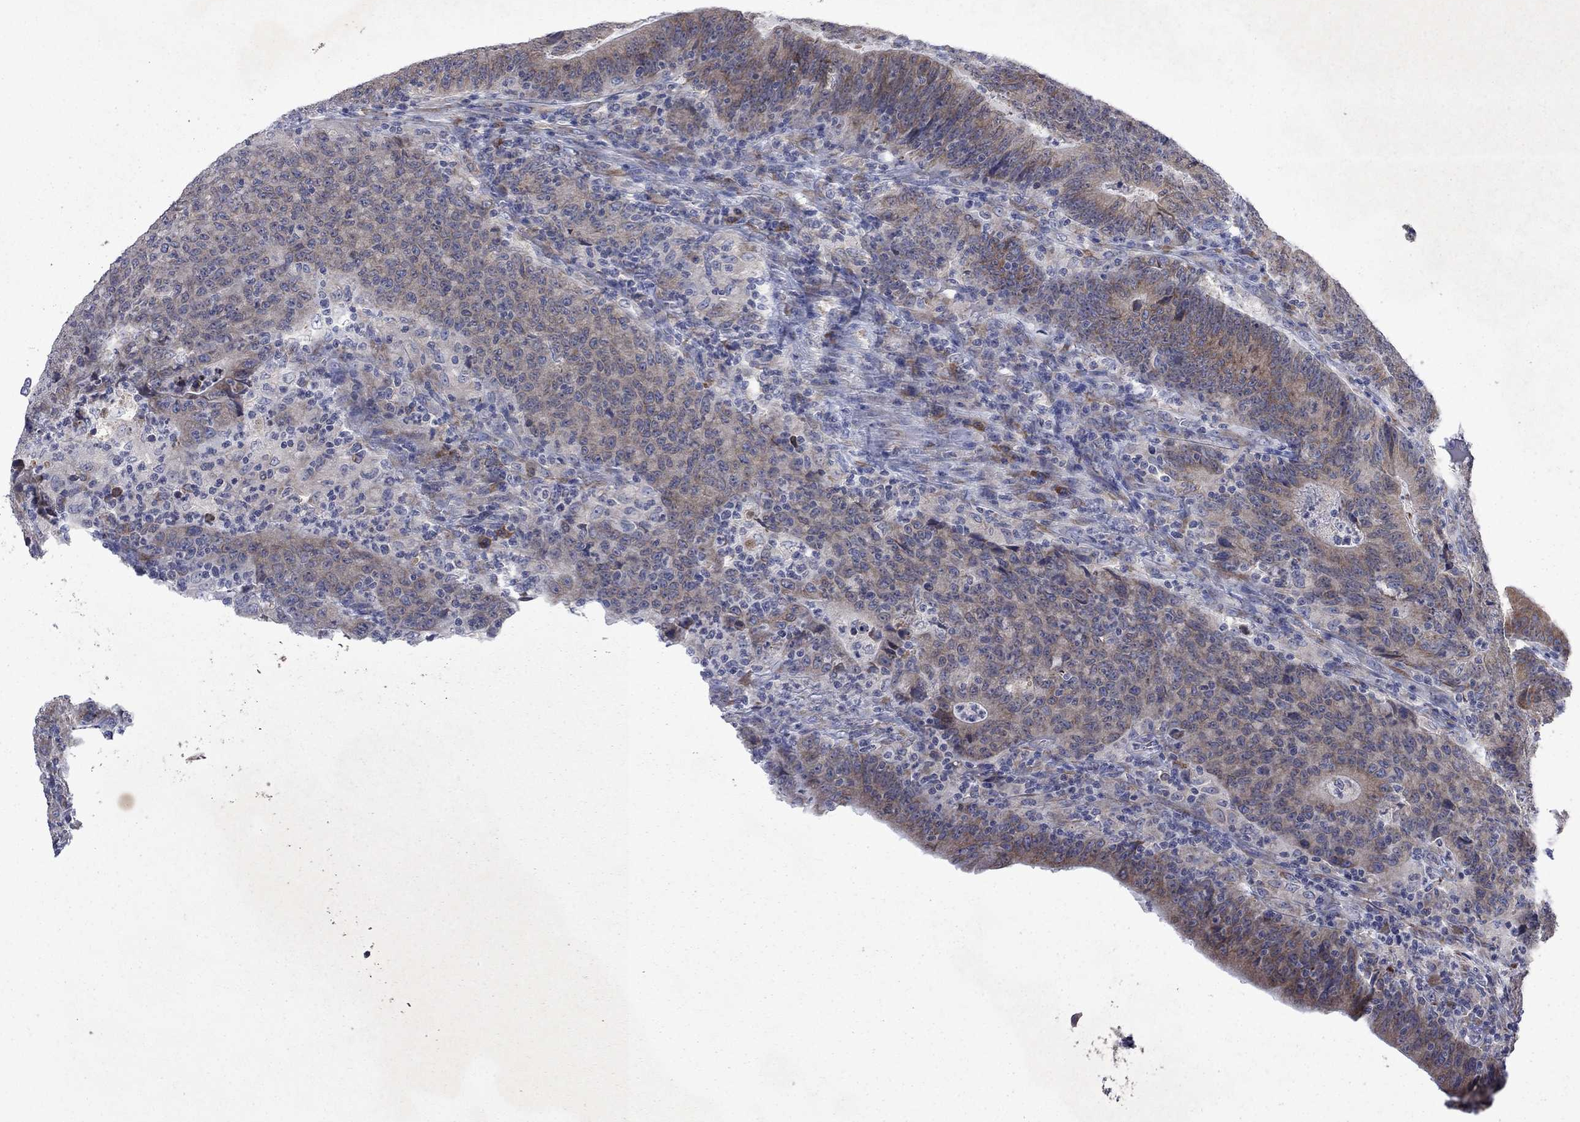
{"staining": {"intensity": "weak", "quantity": ">75%", "location": "cytoplasmic/membranous"}, "tissue": "colorectal cancer", "cell_type": "Tumor cells", "image_type": "cancer", "snomed": [{"axis": "morphology", "description": "Adenocarcinoma, NOS"}, {"axis": "topography", "description": "Colon"}], "caption": "Colorectal cancer (adenocarcinoma) stained with a brown dye demonstrates weak cytoplasmic/membranous positive positivity in about >75% of tumor cells.", "gene": "TMEM97", "patient": {"sex": "female", "age": 75}}